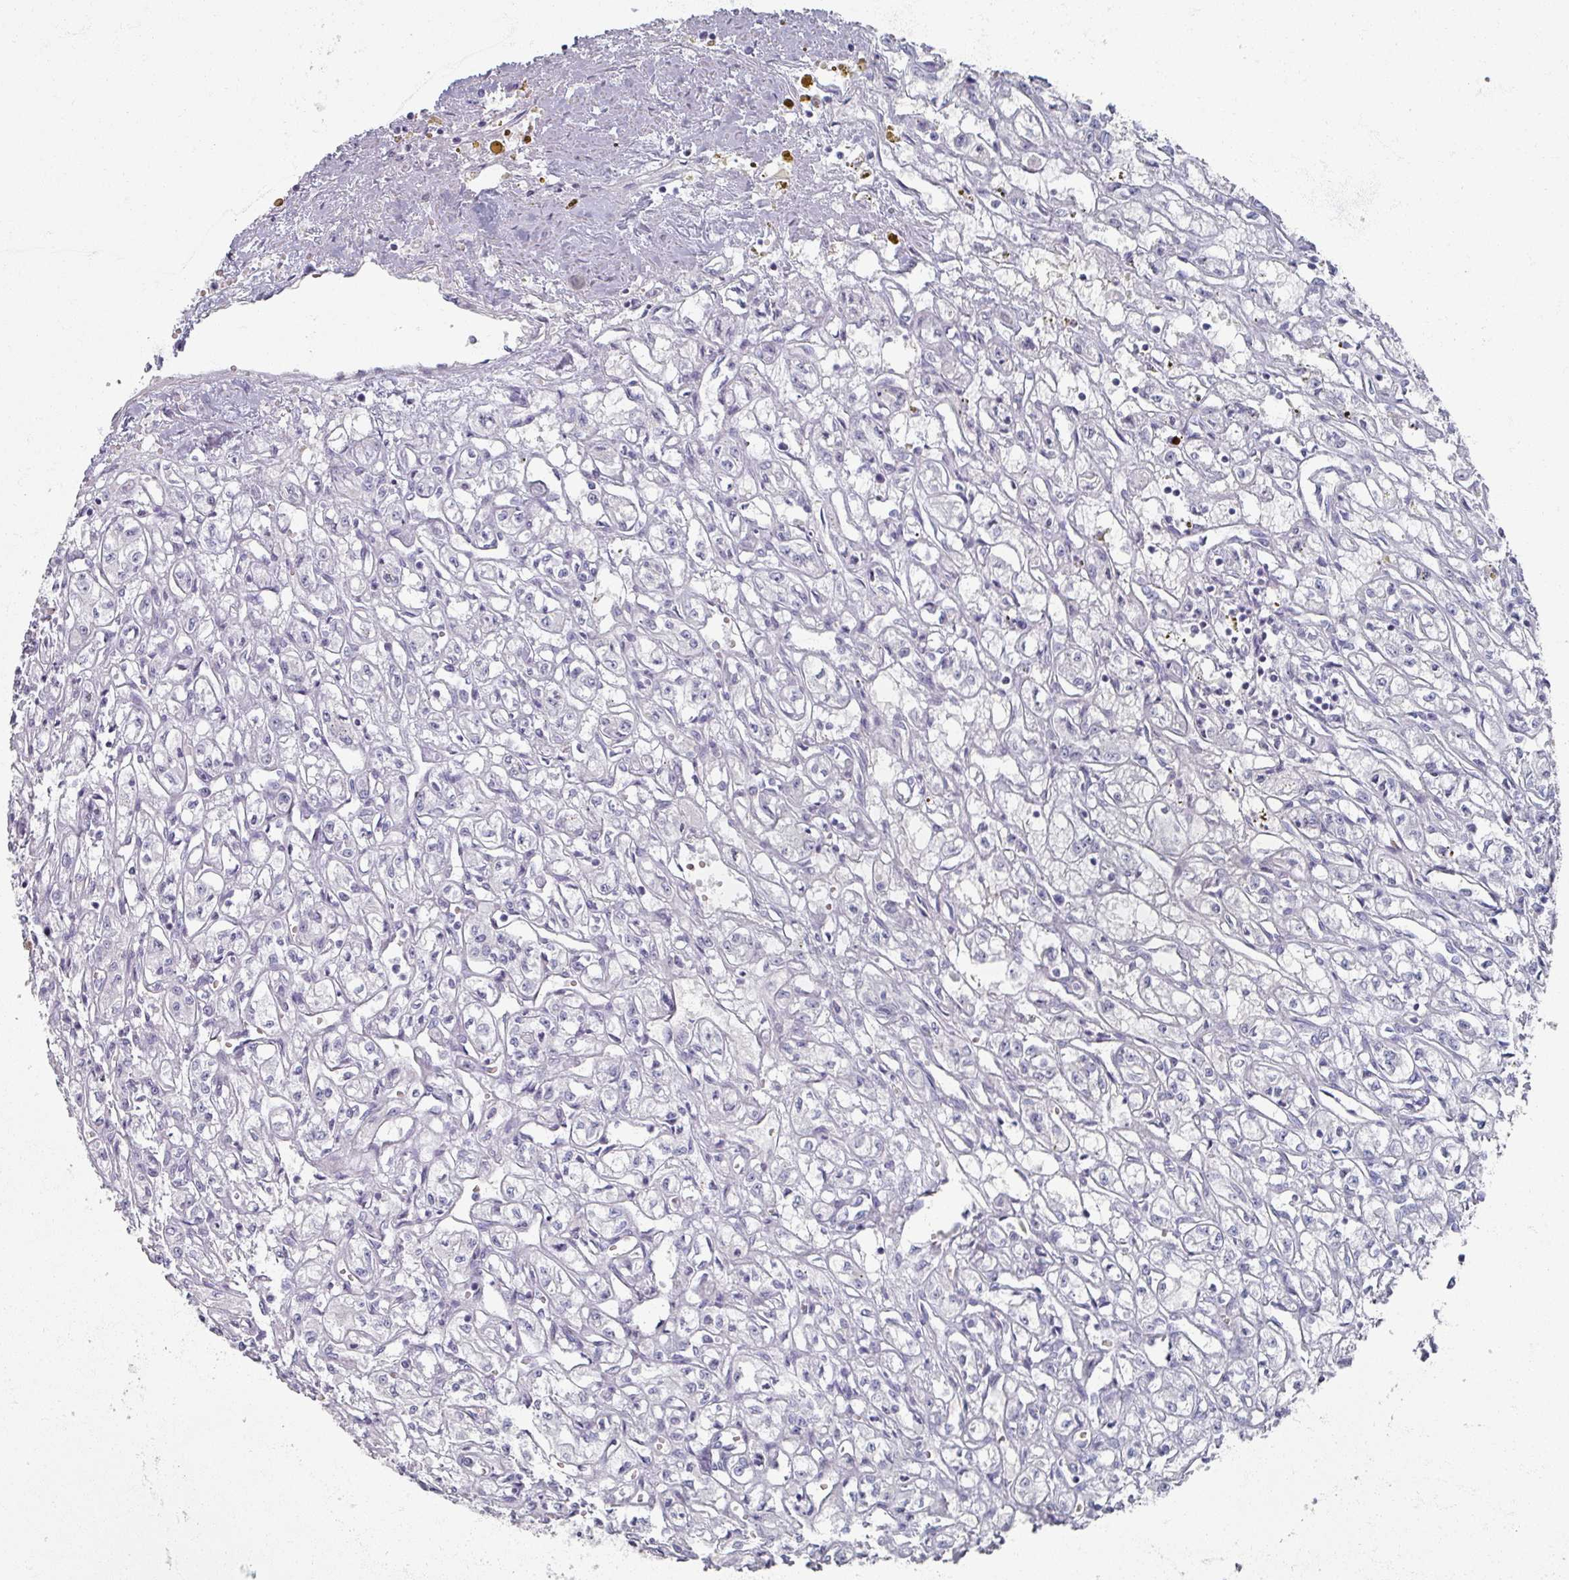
{"staining": {"intensity": "negative", "quantity": "none", "location": "none"}, "tissue": "renal cancer", "cell_type": "Tumor cells", "image_type": "cancer", "snomed": [{"axis": "morphology", "description": "Adenocarcinoma, NOS"}, {"axis": "topography", "description": "Kidney"}], "caption": "The IHC photomicrograph has no significant expression in tumor cells of renal cancer tissue.", "gene": "OMG", "patient": {"sex": "male", "age": 56}}